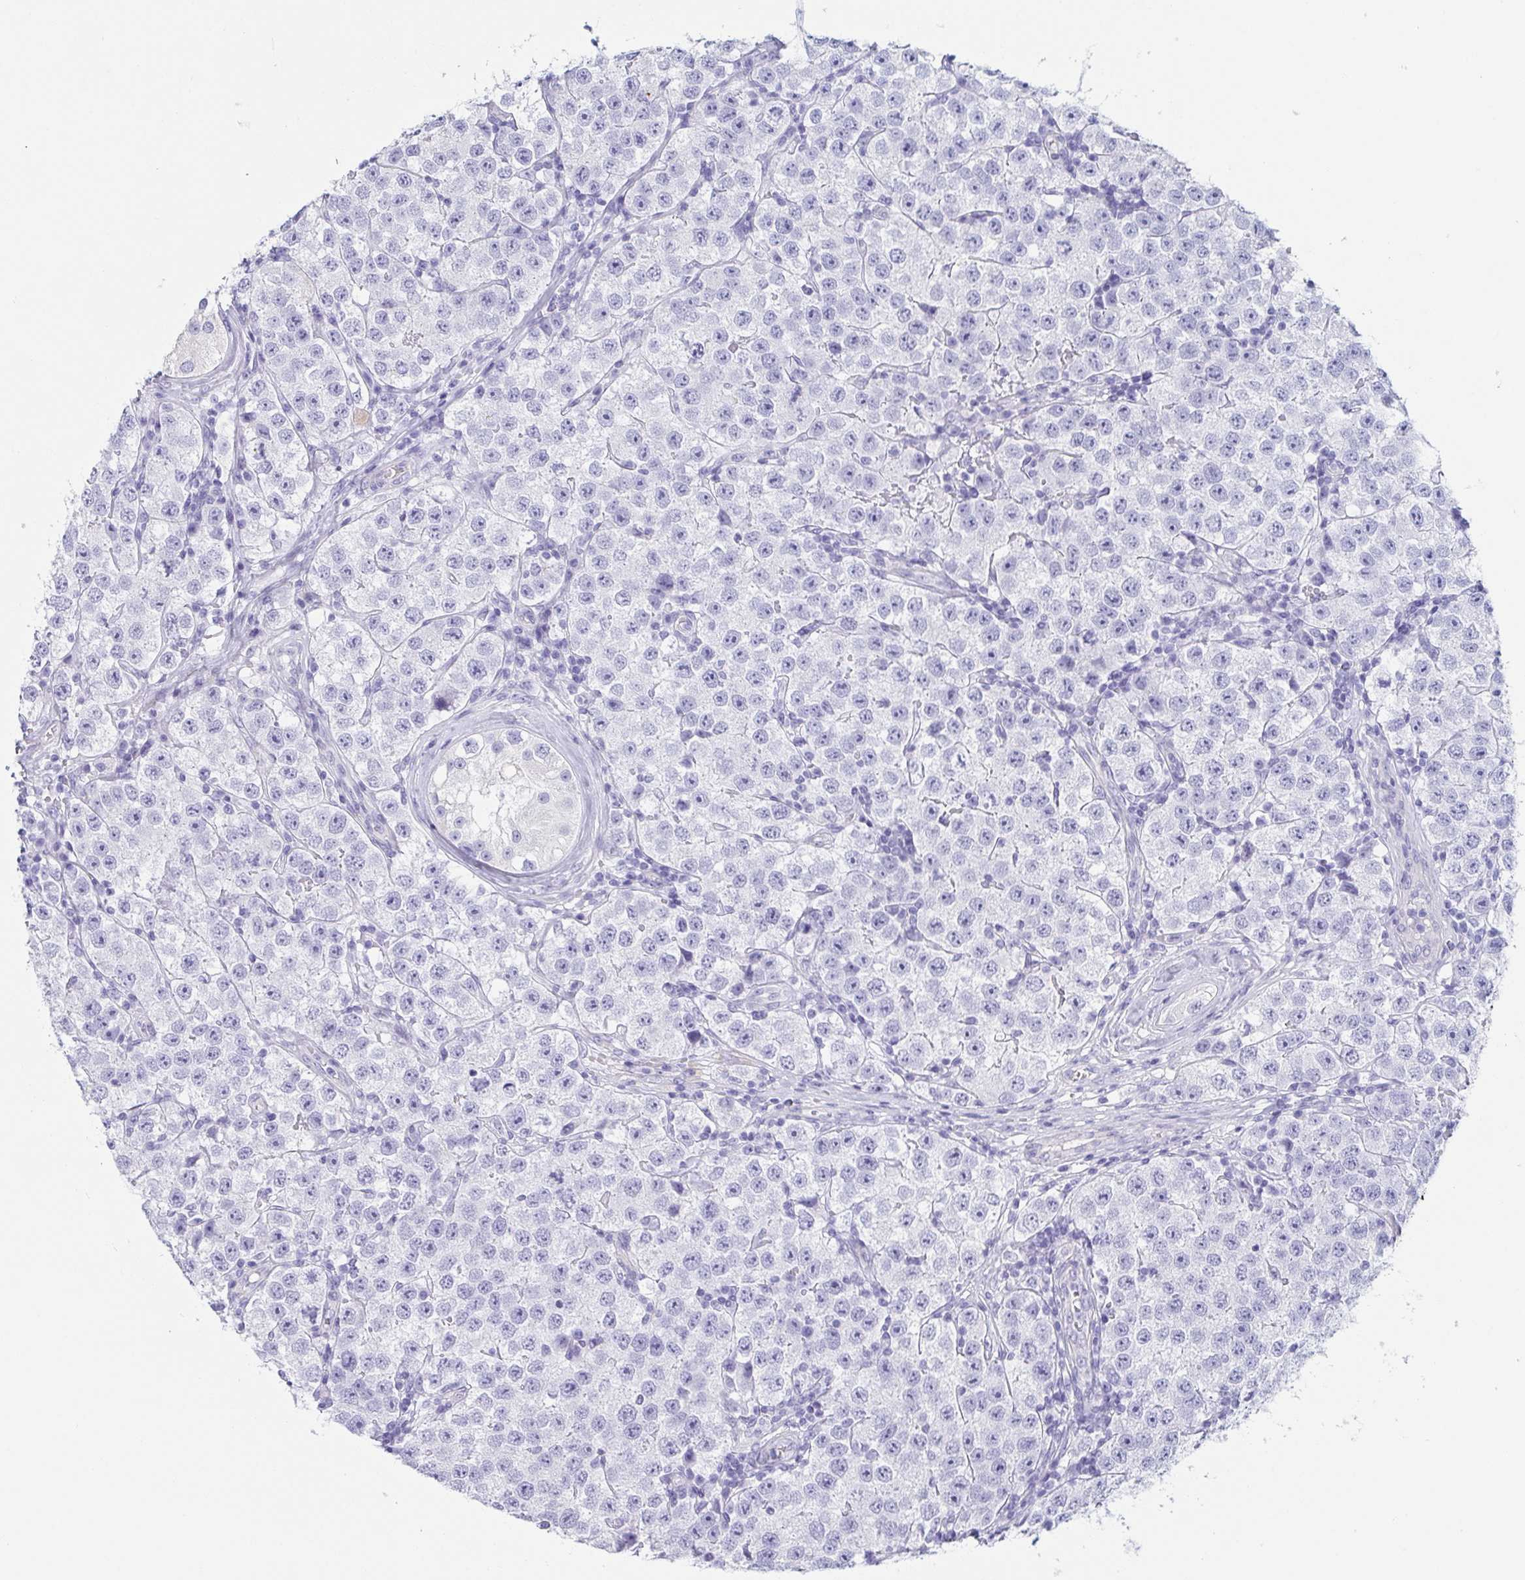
{"staining": {"intensity": "negative", "quantity": "none", "location": "none"}, "tissue": "testis cancer", "cell_type": "Tumor cells", "image_type": "cancer", "snomed": [{"axis": "morphology", "description": "Seminoma, NOS"}, {"axis": "topography", "description": "Testis"}], "caption": "Immunohistochemistry (IHC) histopathology image of neoplastic tissue: human testis seminoma stained with DAB exhibits no significant protein expression in tumor cells. Nuclei are stained in blue.", "gene": "PRR4", "patient": {"sex": "male", "age": 34}}